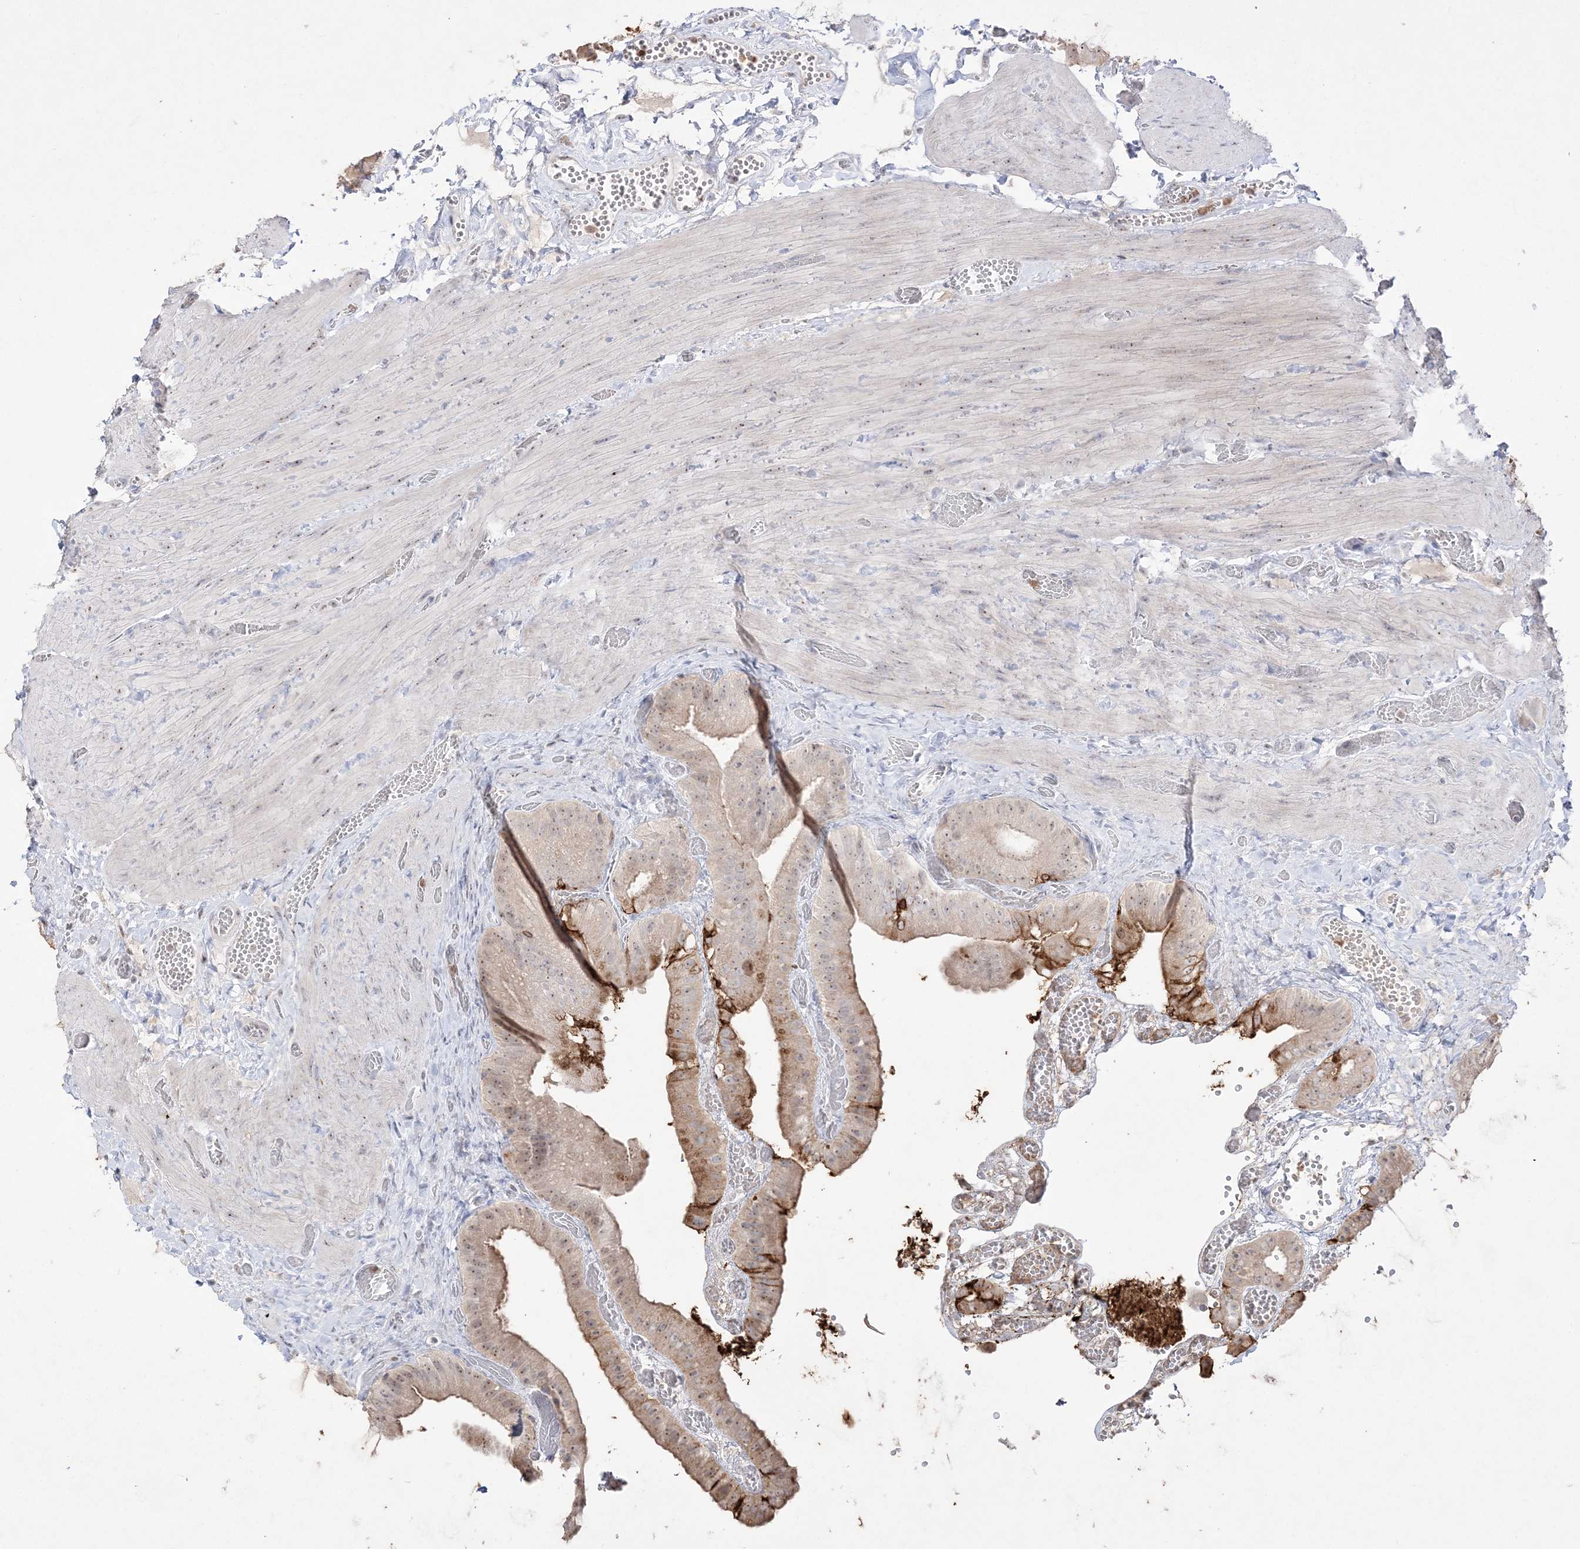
{"staining": {"intensity": "strong", "quantity": "<25%", "location": "cytoplasmic/membranous"}, "tissue": "gallbladder", "cell_type": "Glandular cells", "image_type": "normal", "snomed": [{"axis": "morphology", "description": "Normal tissue, NOS"}, {"axis": "topography", "description": "Gallbladder"}], "caption": "Gallbladder was stained to show a protein in brown. There is medium levels of strong cytoplasmic/membranous positivity in about <25% of glandular cells. The staining was performed using DAB (3,3'-diaminobenzidine), with brown indicating positive protein expression. Nuclei are stained blue with hematoxylin.", "gene": "NOP16", "patient": {"sex": "female", "age": 64}}